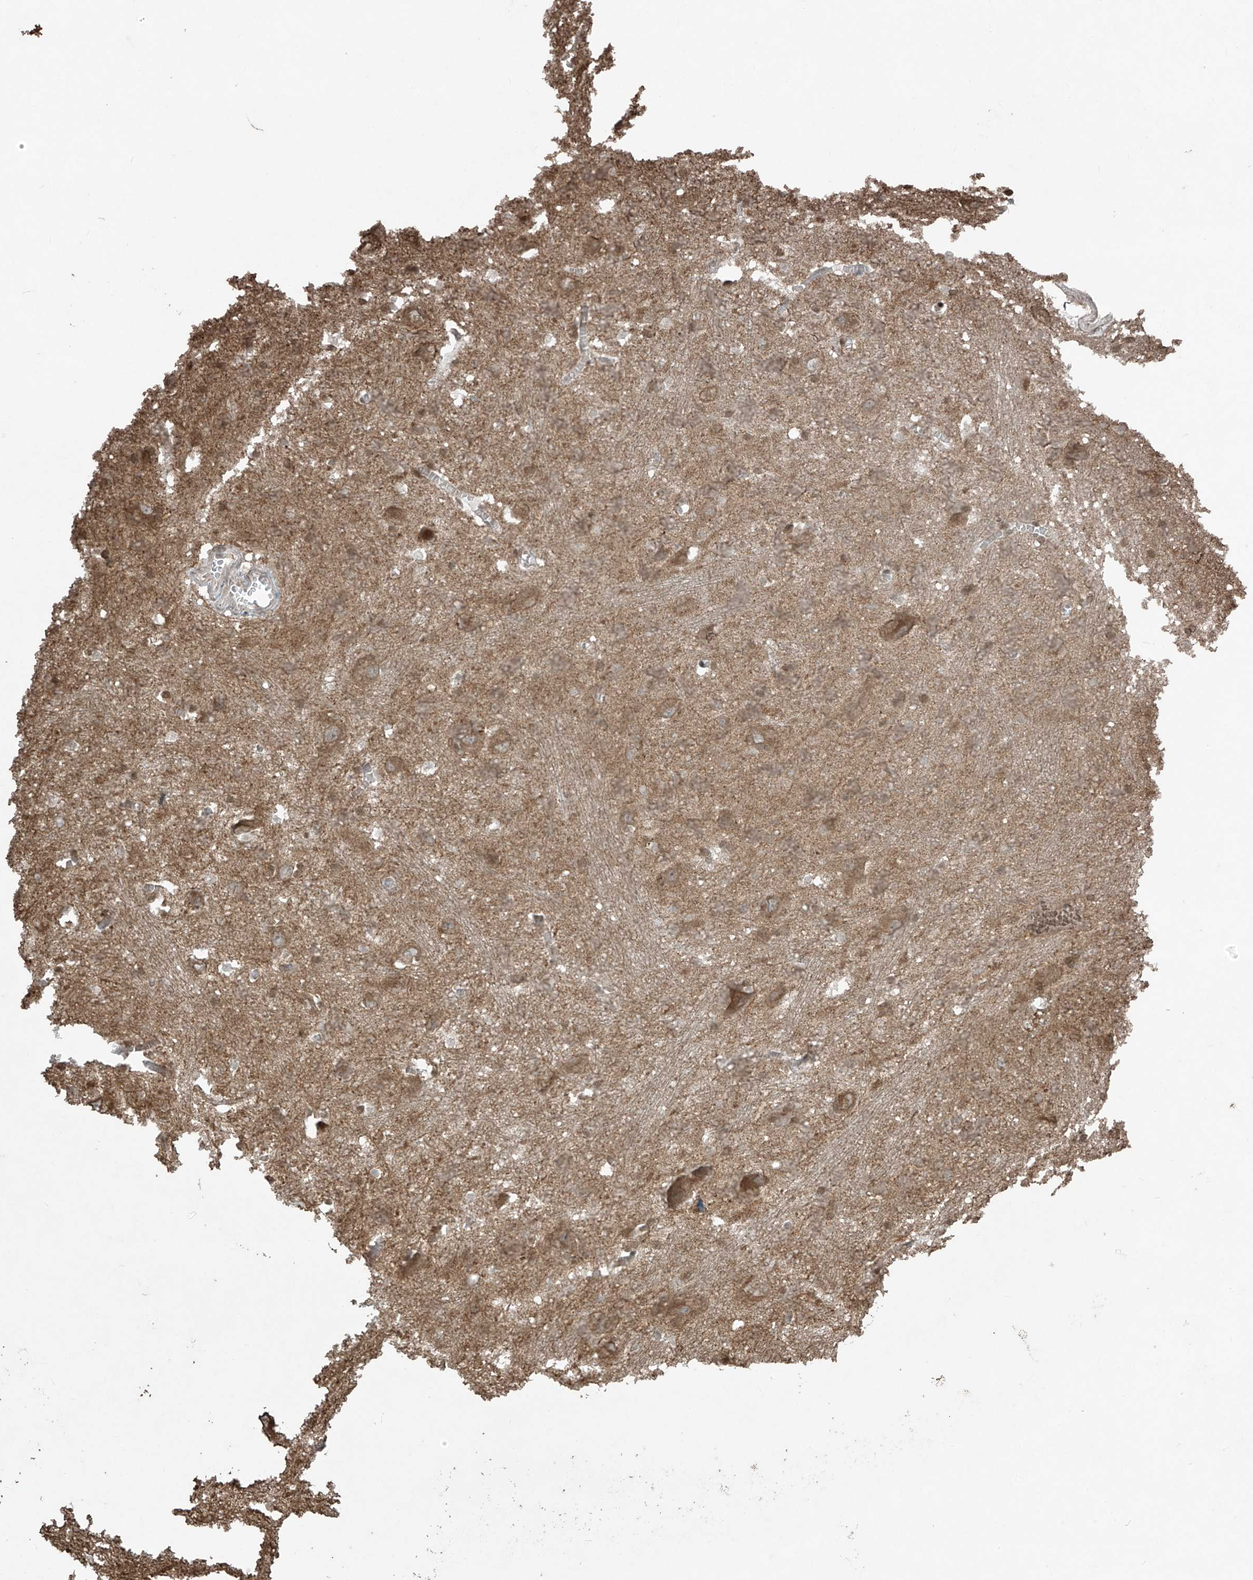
{"staining": {"intensity": "moderate", "quantity": "<25%", "location": "cytoplasmic/membranous"}, "tissue": "caudate", "cell_type": "Glial cells", "image_type": "normal", "snomed": [{"axis": "morphology", "description": "Normal tissue, NOS"}, {"axis": "topography", "description": "Lateral ventricle wall"}], "caption": "High-power microscopy captured an immunohistochemistry histopathology image of normal caudate, revealing moderate cytoplasmic/membranous positivity in about <25% of glial cells.", "gene": "TTC22", "patient": {"sex": "male", "age": 37}}